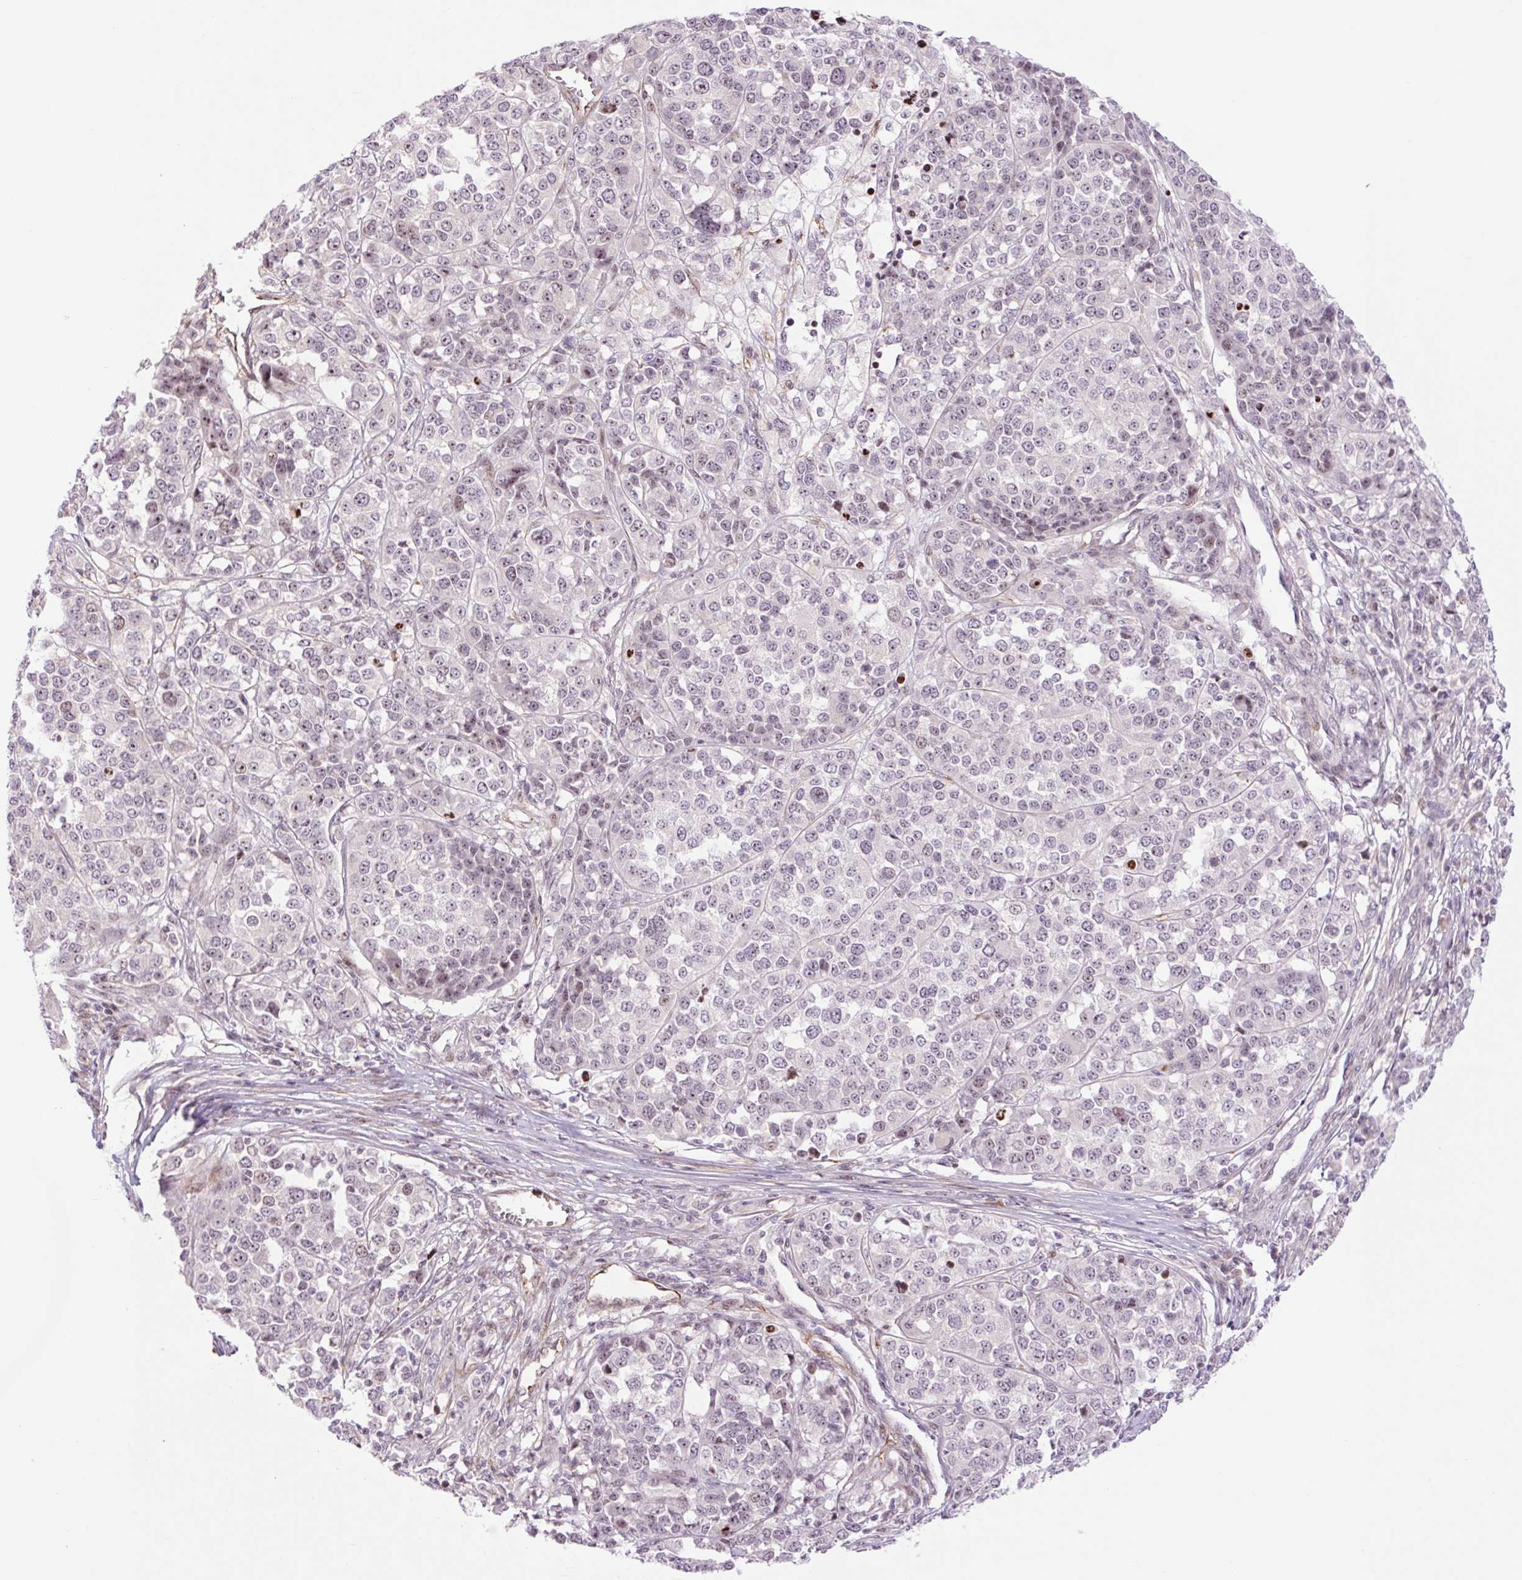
{"staining": {"intensity": "weak", "quantity": "<25%", "location": "nuclear"}, "tissue": "melanoma", "cell_type": "Tumor cells", "image_type": "cancer", "snomed": [{"axis": "morphology", "description": "Malignant melanoma, Metastatic site"}, {"axis": "topography", "description": "Lymph node"}], "caption": "An IHC image of melanoma is shown. There is no staining in tumor cells of melanoma.", "gene": "ZNF417", "patient": {"sex": "male", "age": 44}}